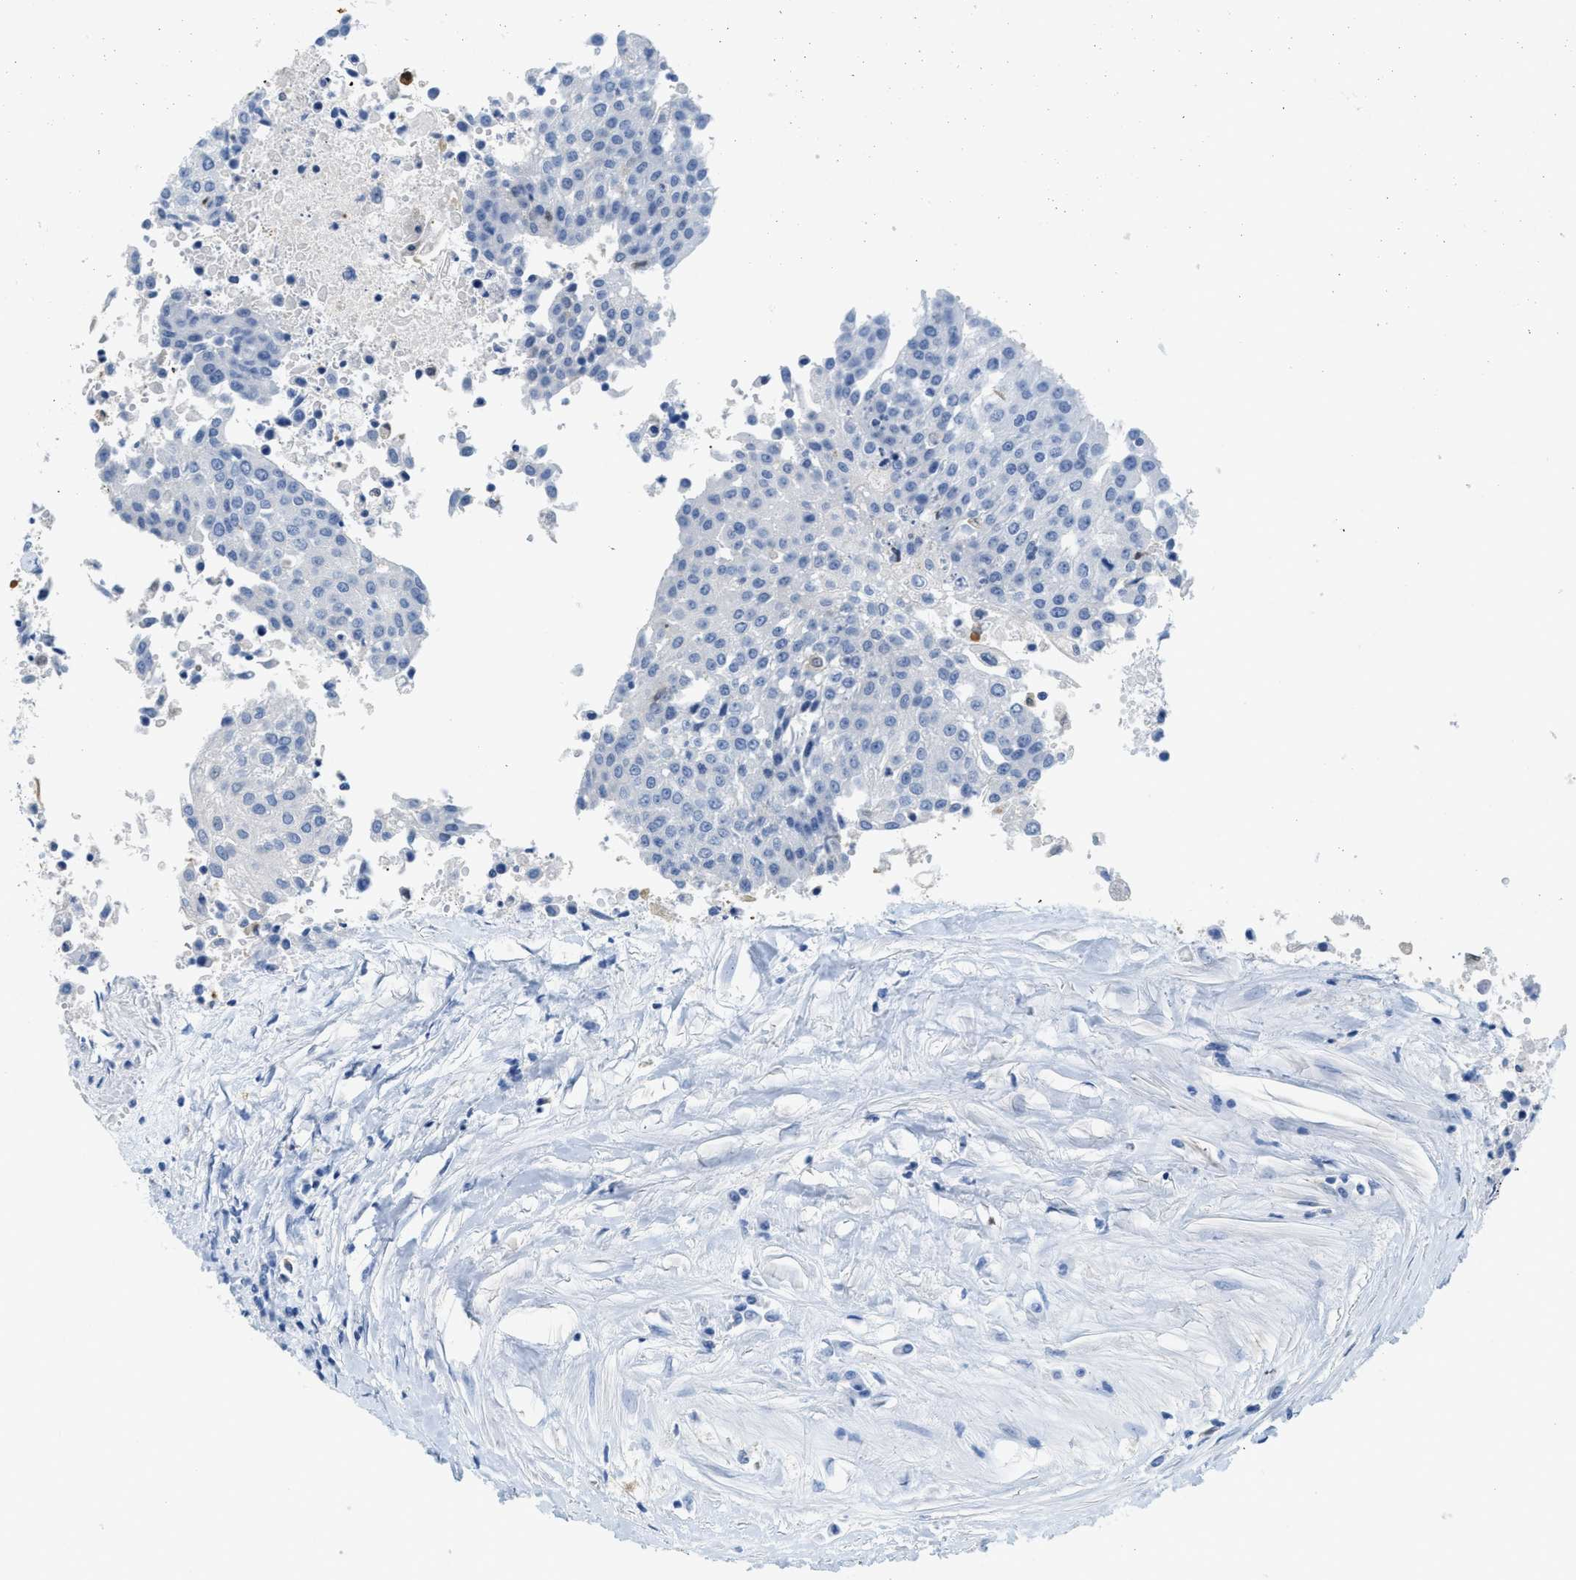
{"staining": {"intensity": "negative", "quantity": "none", "location": "none"}, "tissue": "urothelial cancer", "cell_type": "Tumor cells", "image_type": "cancer", "snomed": [{"axis": "morphology", "description": "Urothelial carcinoma, High grade"}, {"axis": "topography", "description": "Urinary bladder"}], "caption": "Immunohistochemistry (IHC) histopathology image of neoplastic tissue: urothelial cancer stained with DAB displays no significant protein positivity in tumor cells. (DAB immunohistochemistry (IHC) with hematoxylin counter stain).", "gene": "SERPINB1", "patient": {"sex": "female", "age": 85}}